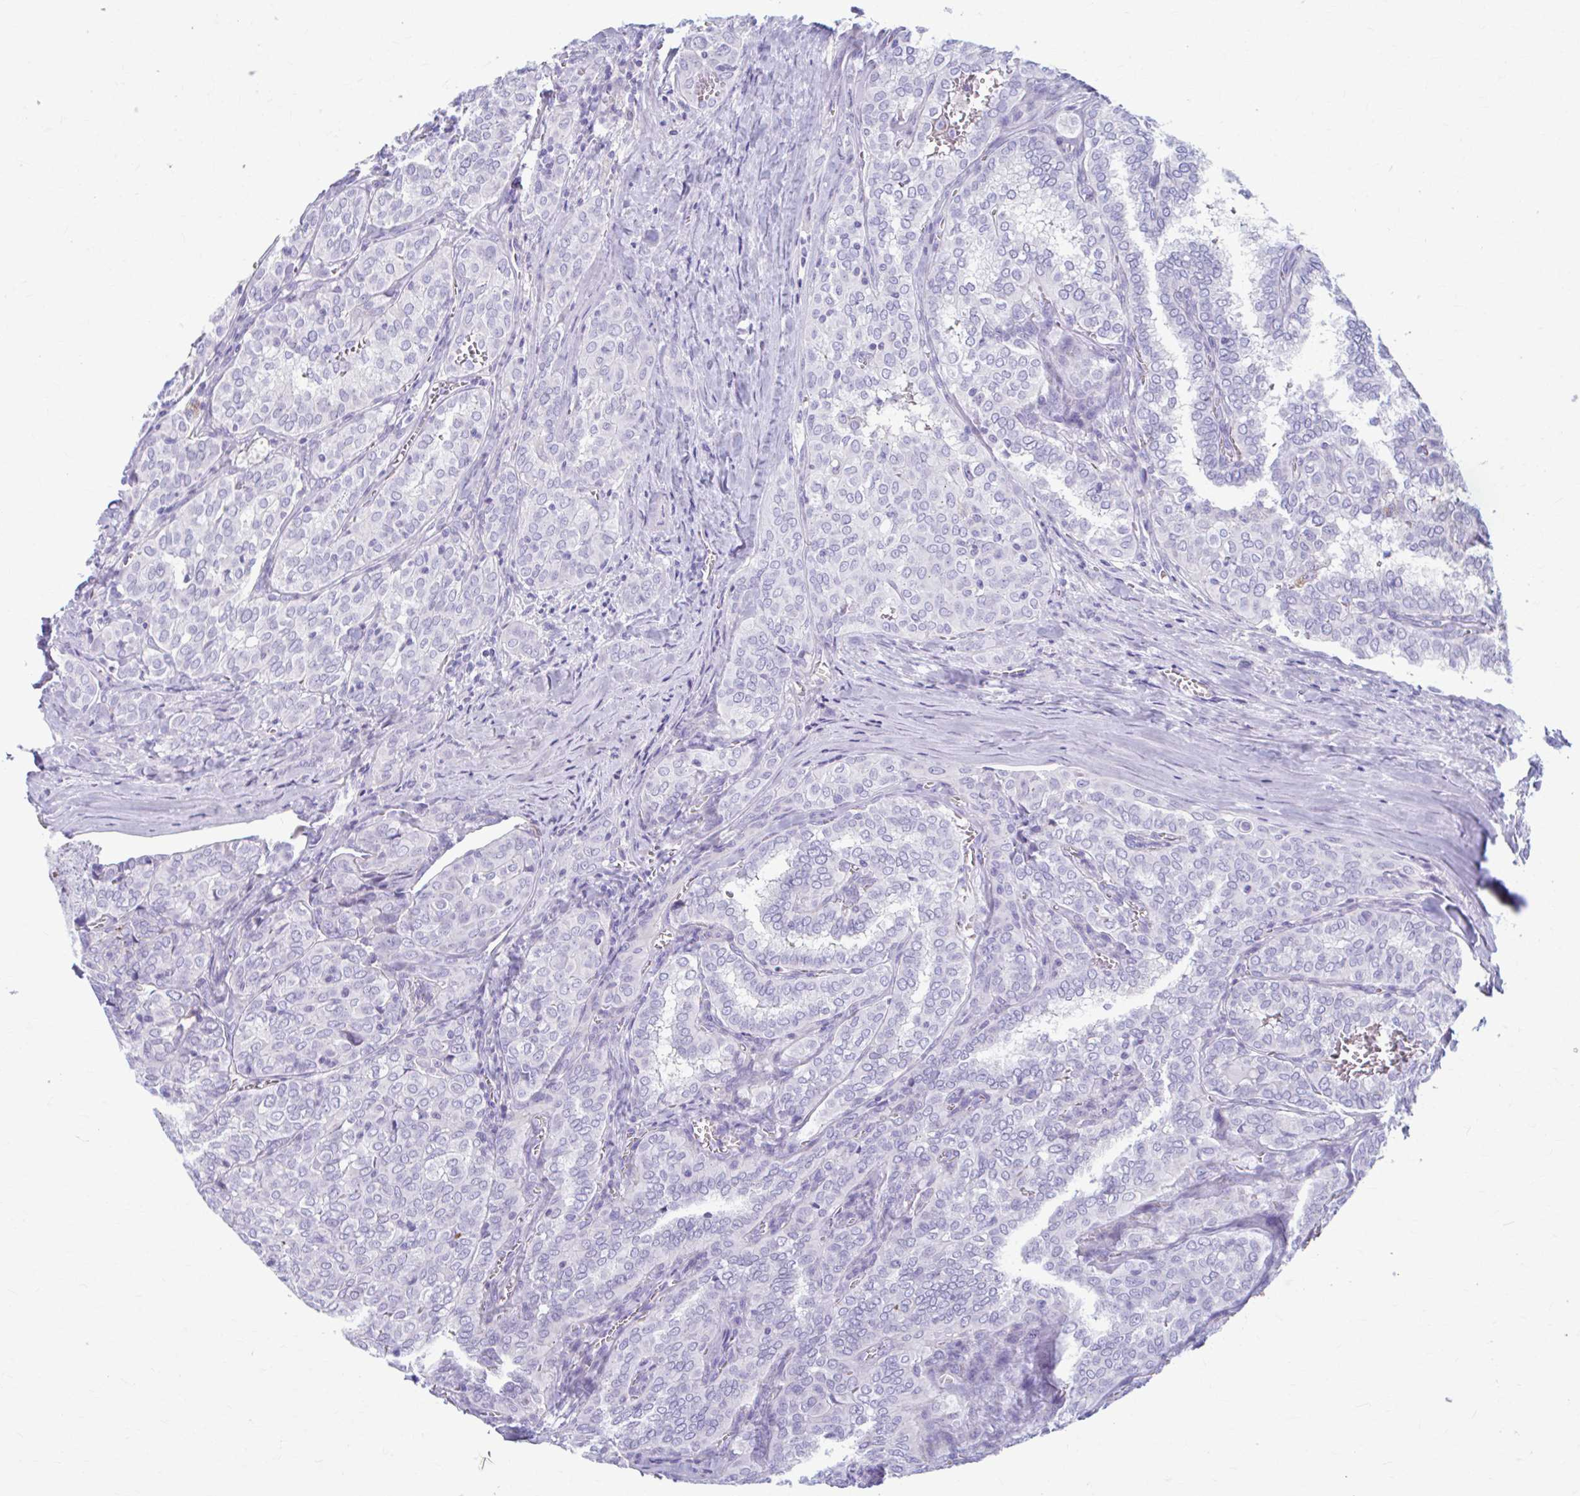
{"staining": {"intensity": "negative", "quantity": "none", "location": "none"}, "tissue": "thyroid cancer", "cell_type": "Tumor cells", "image_type": "cancer", "snomed": [{"axis": "morphology", "description": "Papillary adenocarcinoma, NOS"}, {"axis": "topography", "description": "Thyroid gland"}], "caption": "Immunohistochemical staining of human papillary adenocarcinoma (thyroid) displays no significant positivity in tumor cells. The staining is performed using DAB brown chromogen with nuclei counter-stained in using hematoxylin.", "gene": "C12orf71", "patient": {"sex": "female", "age": 30}}